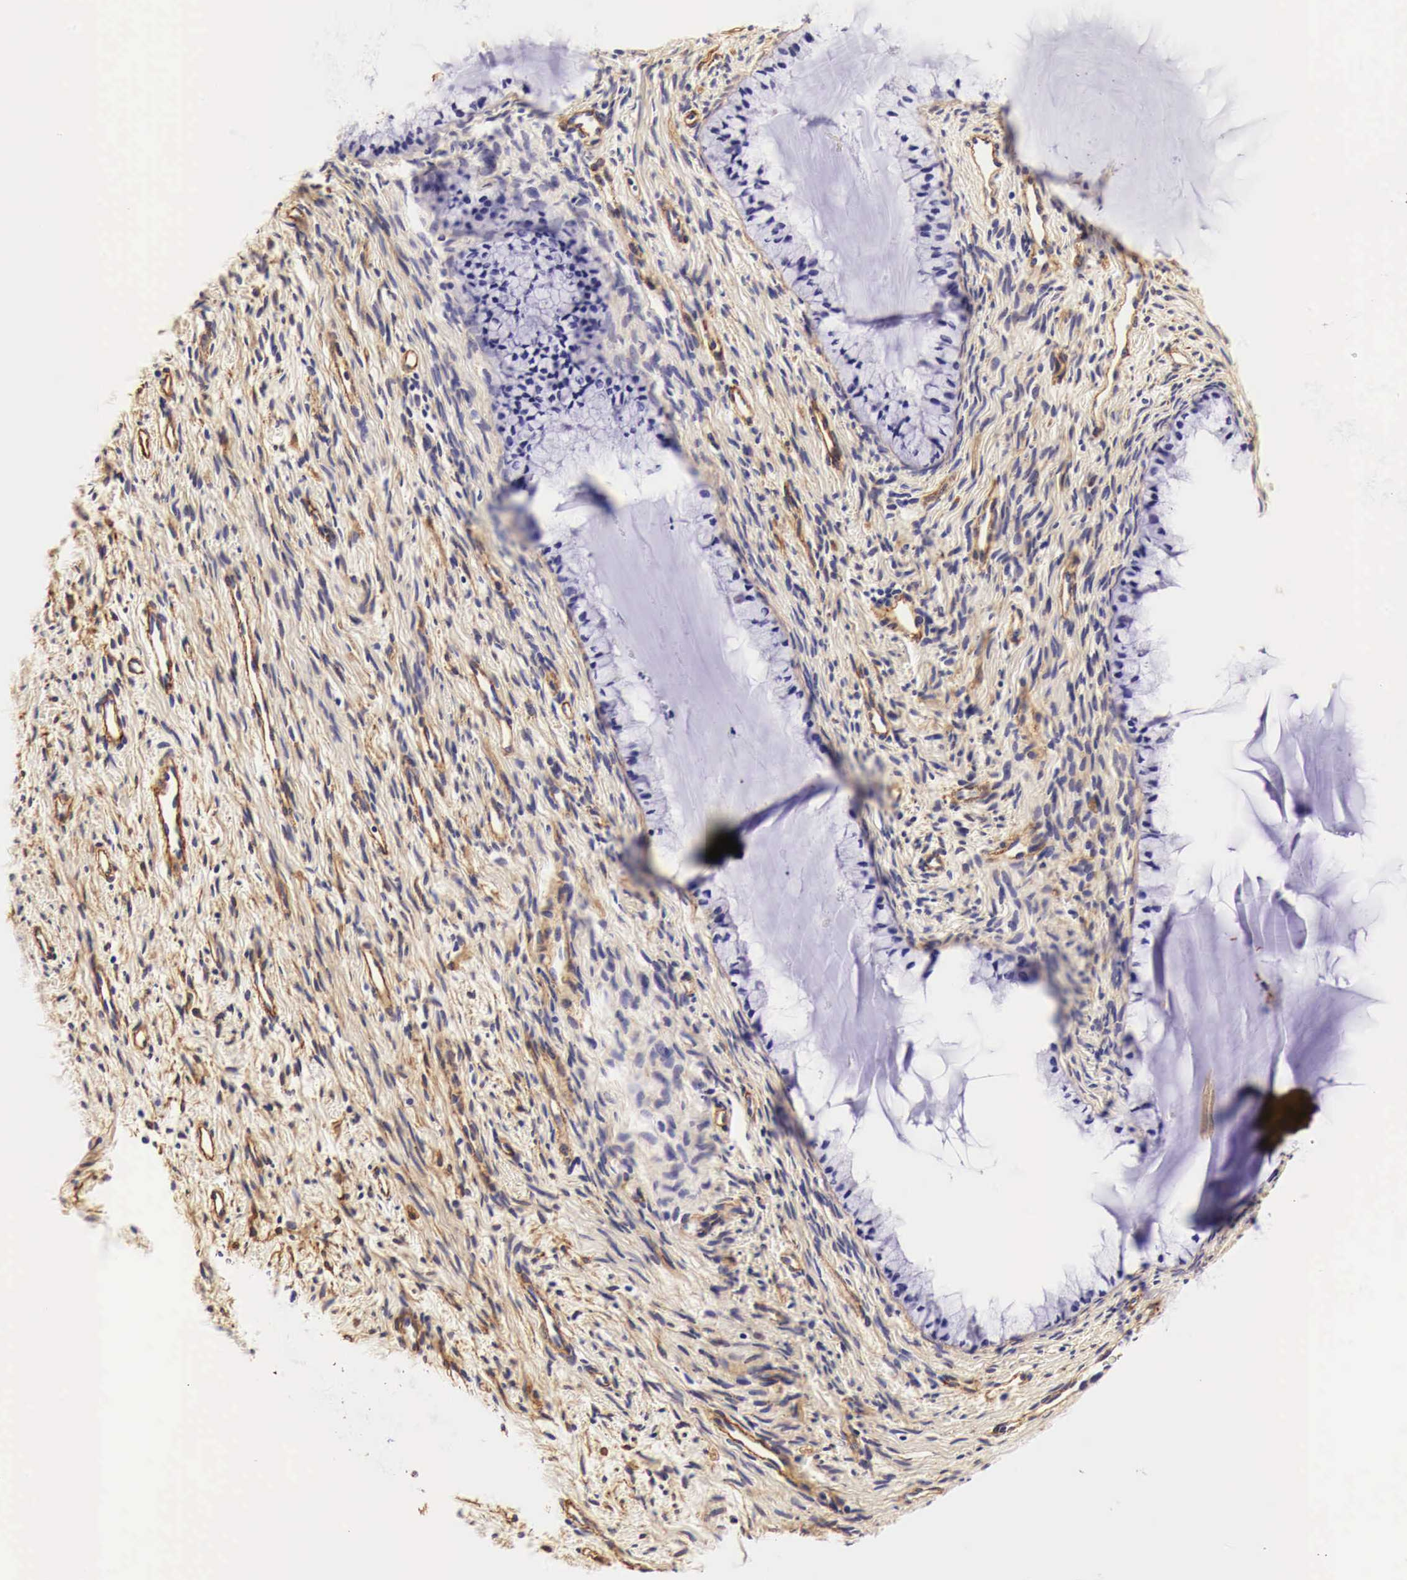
{"staining": {"intensity": "negative", "quantity": "none", "location": "none"}, "tissue": "cervix", "cell_type": "Glandular cells", "image_type": "normal", "snomed": [{"axis": "morphology", "description": "Normal tissue, NOS"}, {"axis": "topography", "description": "Cervix"}], "caption": "Immunohistochemistry (IHC) photomicrograph of normal human cervix stained for a protein (brown), which shows no positivity in glandular cells.", "gene": "LAMB2", "patient": {"sex": "female", "age": 82}}